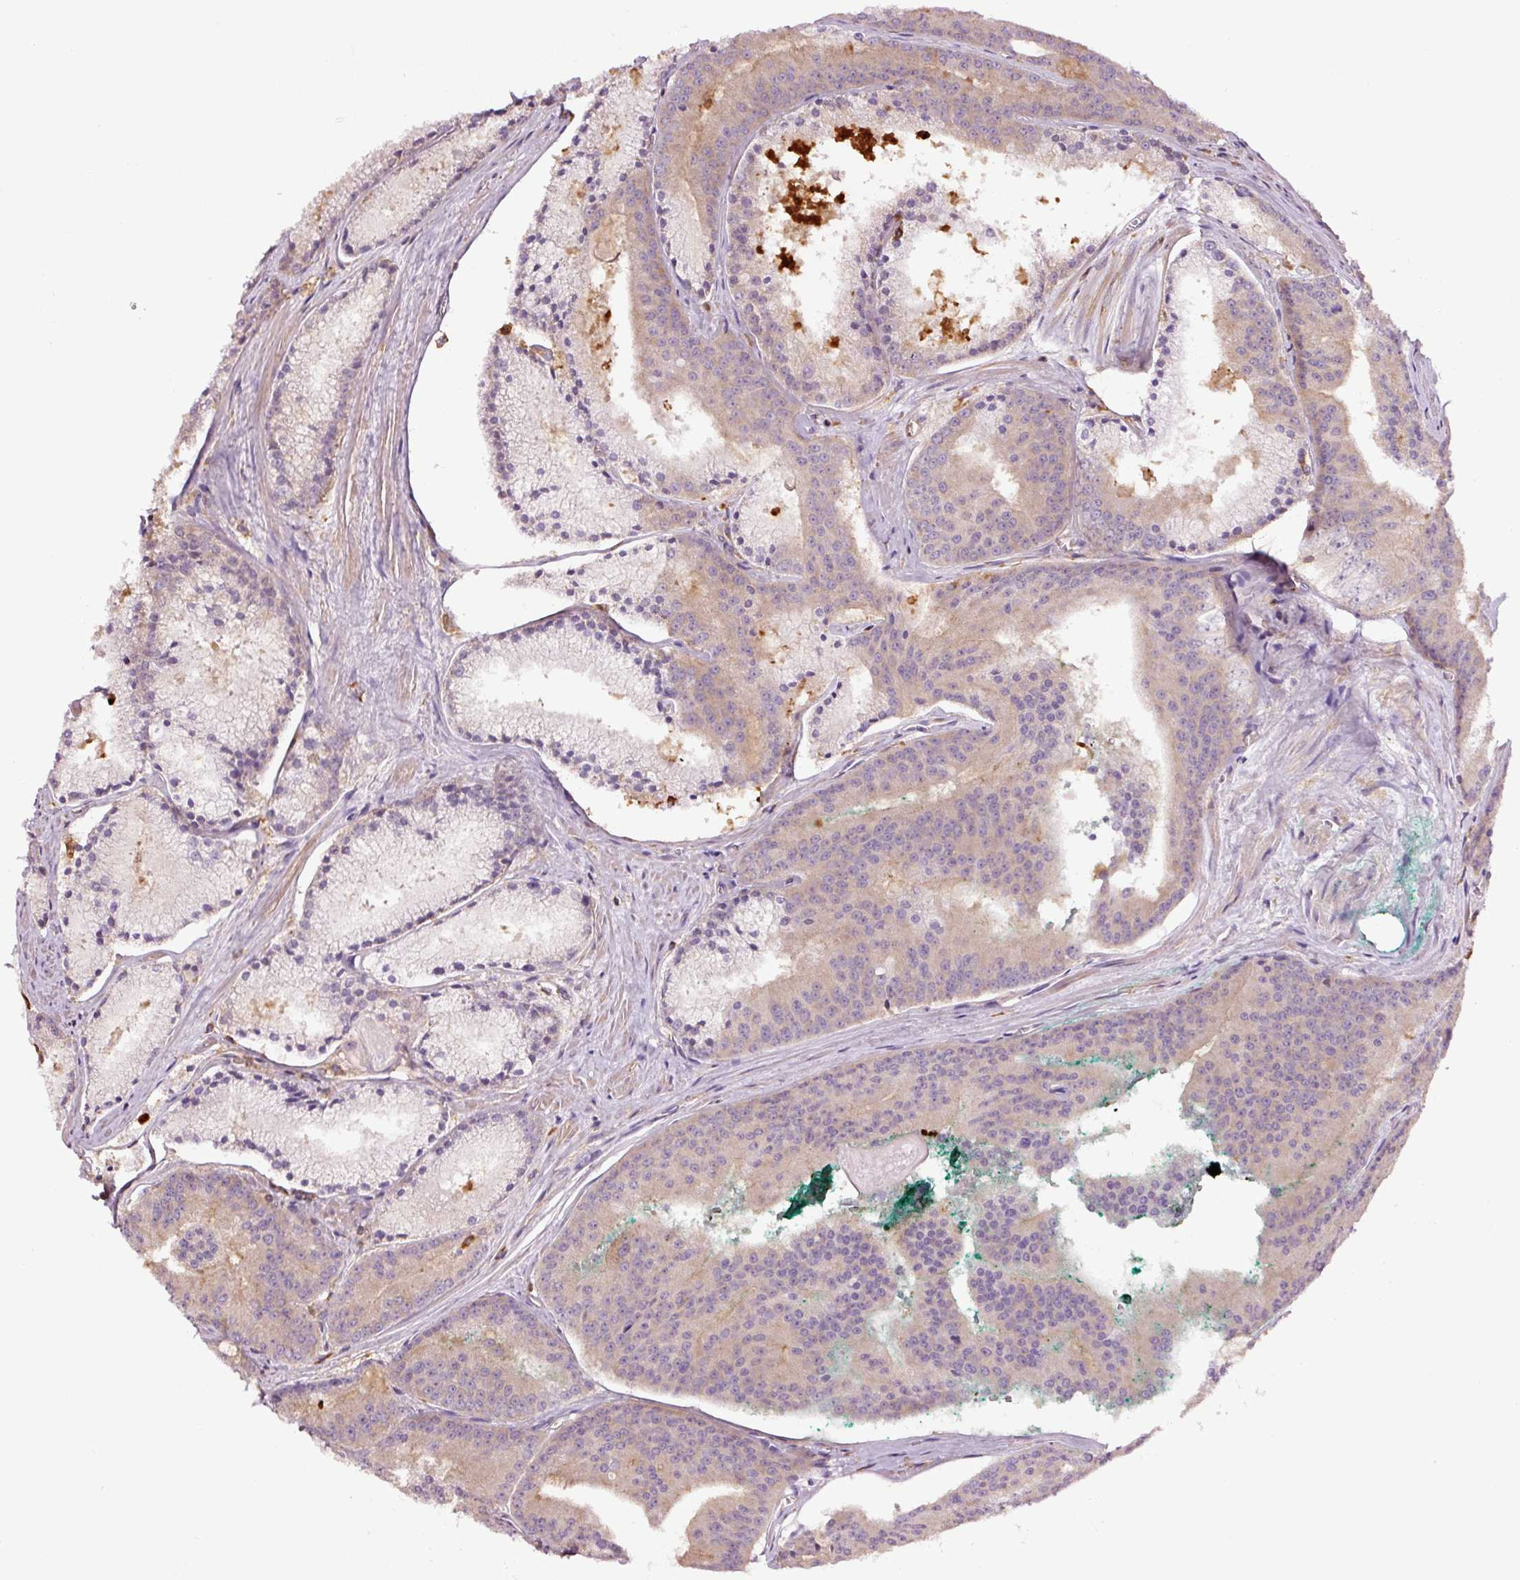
{"staining": {"intensity": "weak", "quantity": "<25%", "location": "cytoplasmic/membranous"}, "tissue": "prostate cancer", "cell_type": "Tumor cells", "image_type": "cancer", "snomed": [{"axis": "morphology", "description": "Adenocarcinoma, High grade"}, {"axis": "topography", "description": "Prostate"}], "caption": "The image reveals no staining of tumor cells in prostate adenocarcinoma (high-grade).", "gene": "METAP1", "patient": {"sex": "male", "age": 61}}